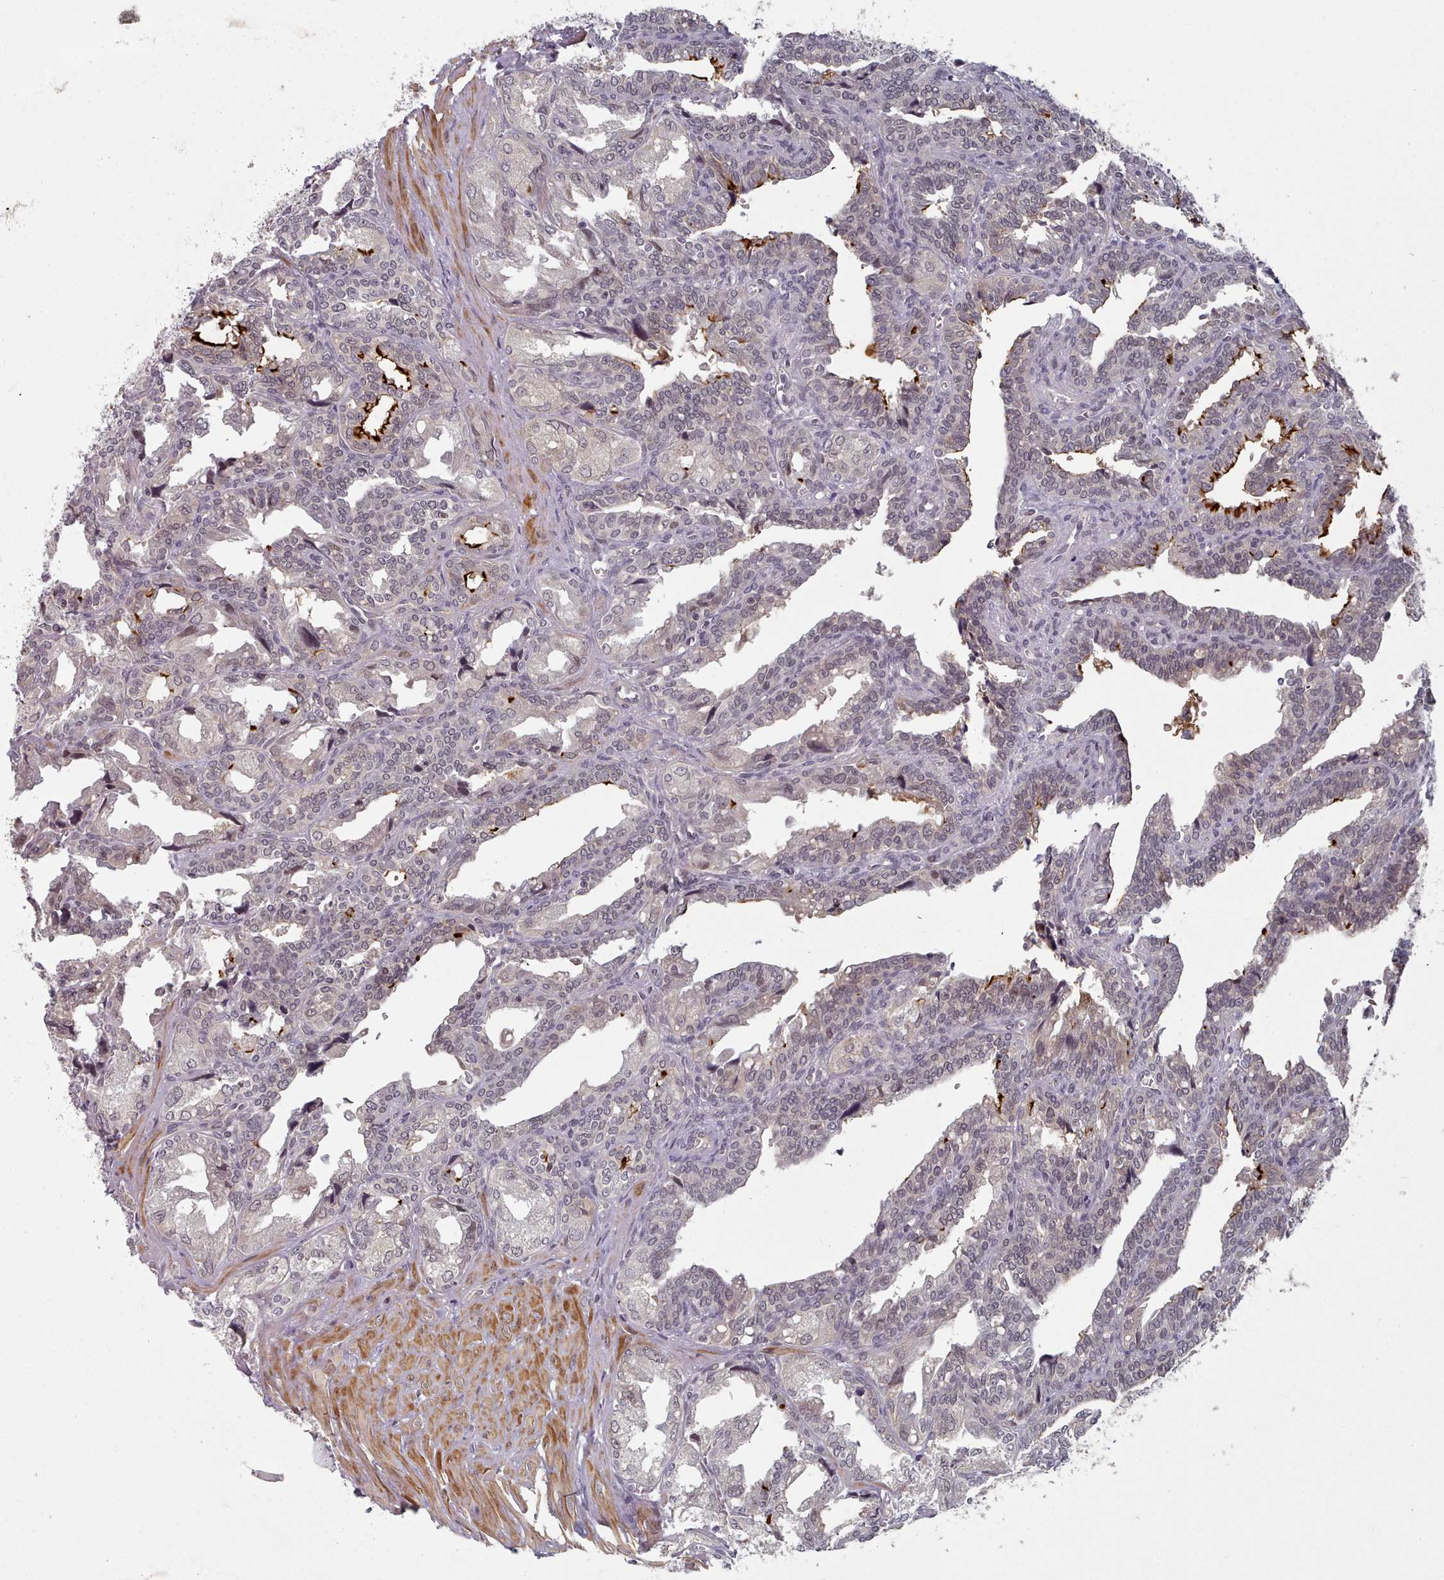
{"staining": {"intensity": "negative", "quantity": "none", "location": "none"}, "tissue": "seminal vesicle", "cell_type": "Glandular cells", "image_type": "normal", "snomed": [{"axis": "morphology", "description": "Normal tissue, NOS"}, {"axis": "topography", "description": "Seminal veicle"}], "caption": "Immunohistochemistry (IHC) of normal human seminal vesicle reveals no expression in glandular cells.", "gene": "HYAL3", "patient": {"sex": "male", "age": 67}}